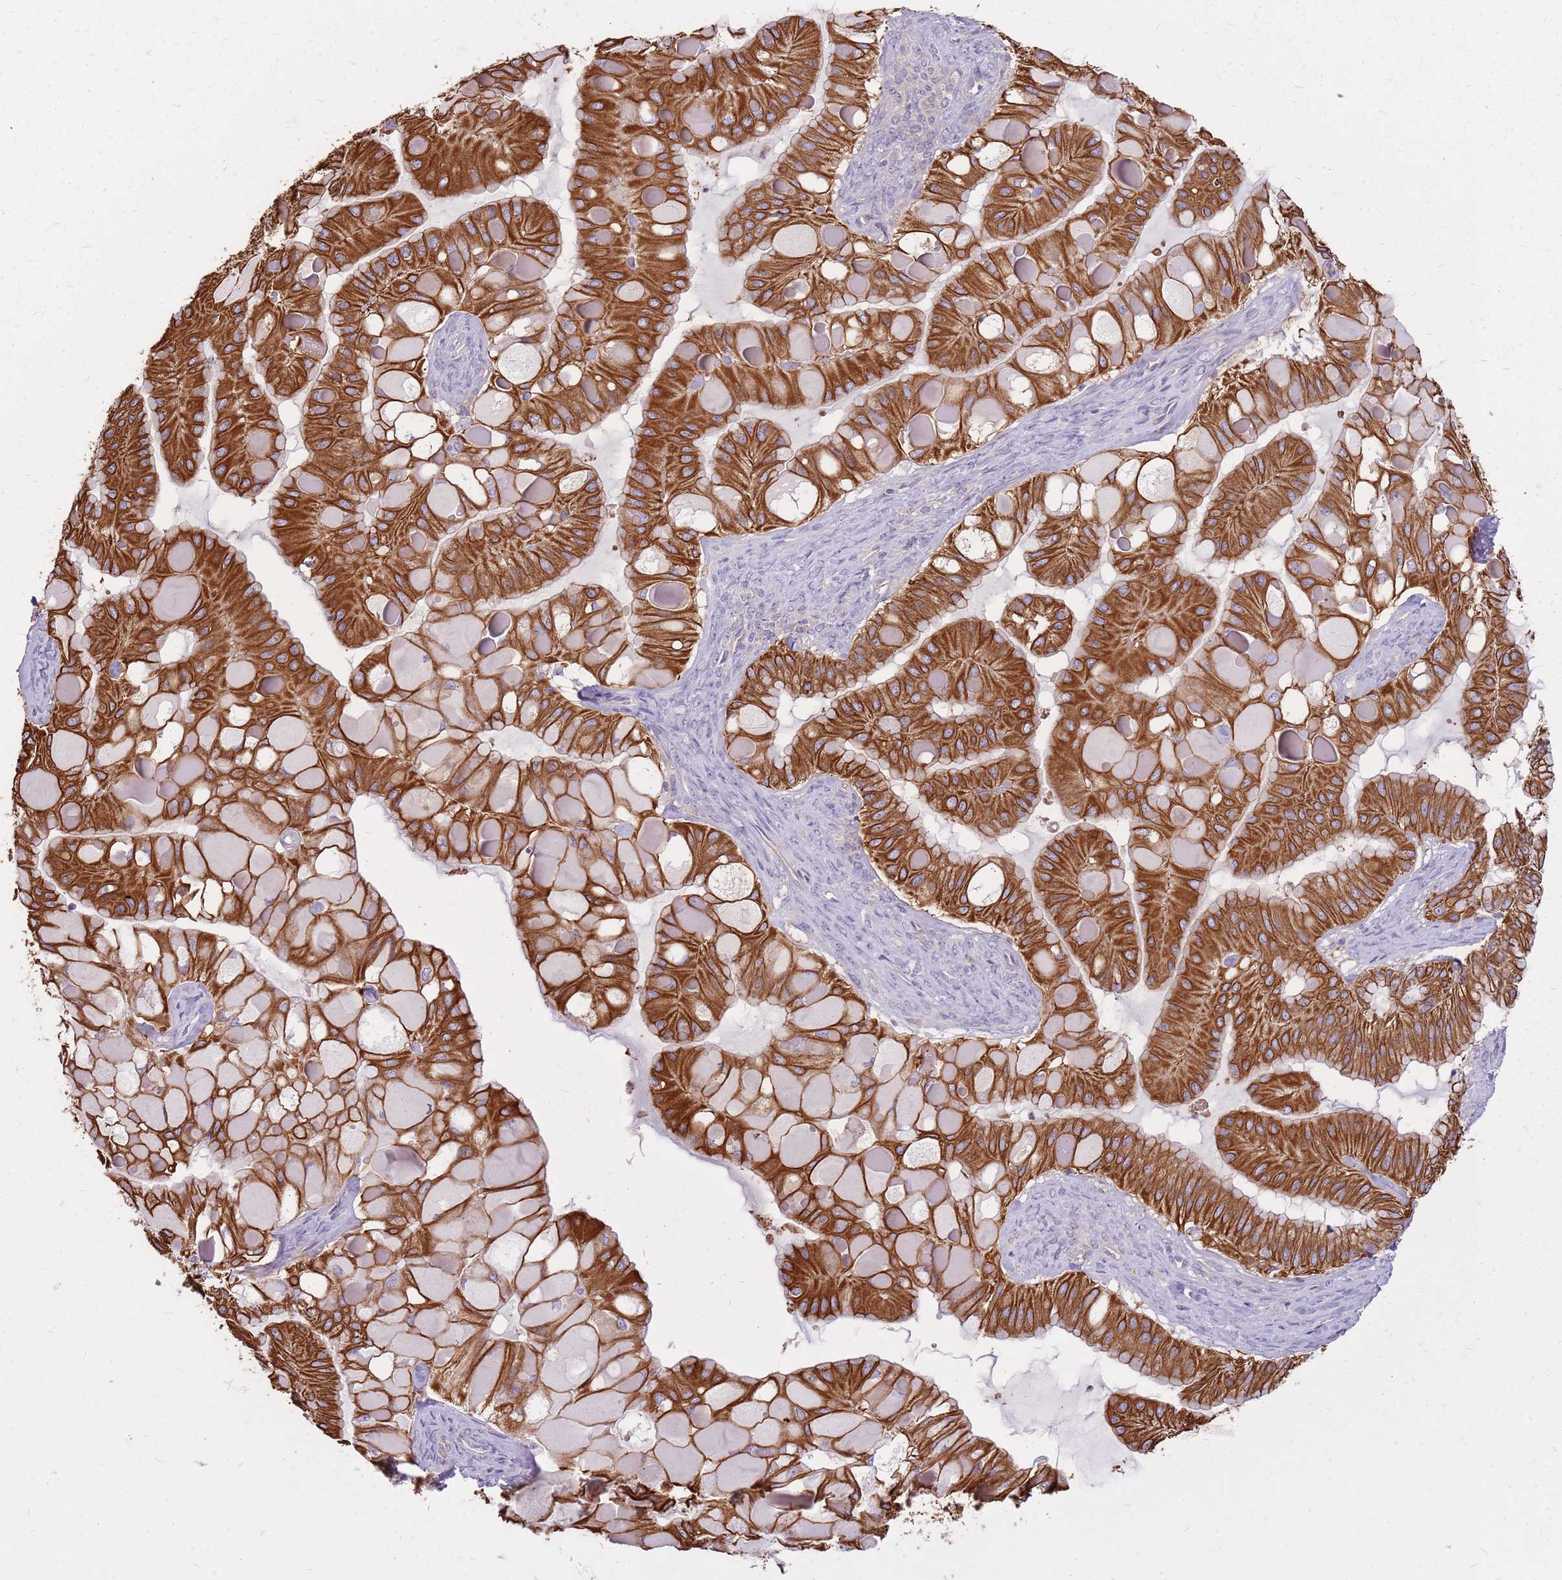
{"staining": {"intensity": "strong", "quantity": ">75%", "location": "cytoplasmic/membranous"}, "tissue": "ovarian cancer", "cell_type": "Tumor cells", "image_type": "cancer", "snomed": [{"axis": "morphology", "description": "Cystadenocarcinoma, mucinous, NOS"}, {"axis": "topography", "description": "Ovary"}], "caption": "Immunohistochemistry micrograph of neoplastic tissue: human ovarian cancer (mucinous cystadenocarcinoma) stained using IHC exhibits high levels of strong protein expression localized specifically in the cytoplasmic/membranous of tumor cells, appearing as a cytoplasmic/membranous brown color.", "gene": "WASHC4", "patient": {"sex": "female", "age": 61}}